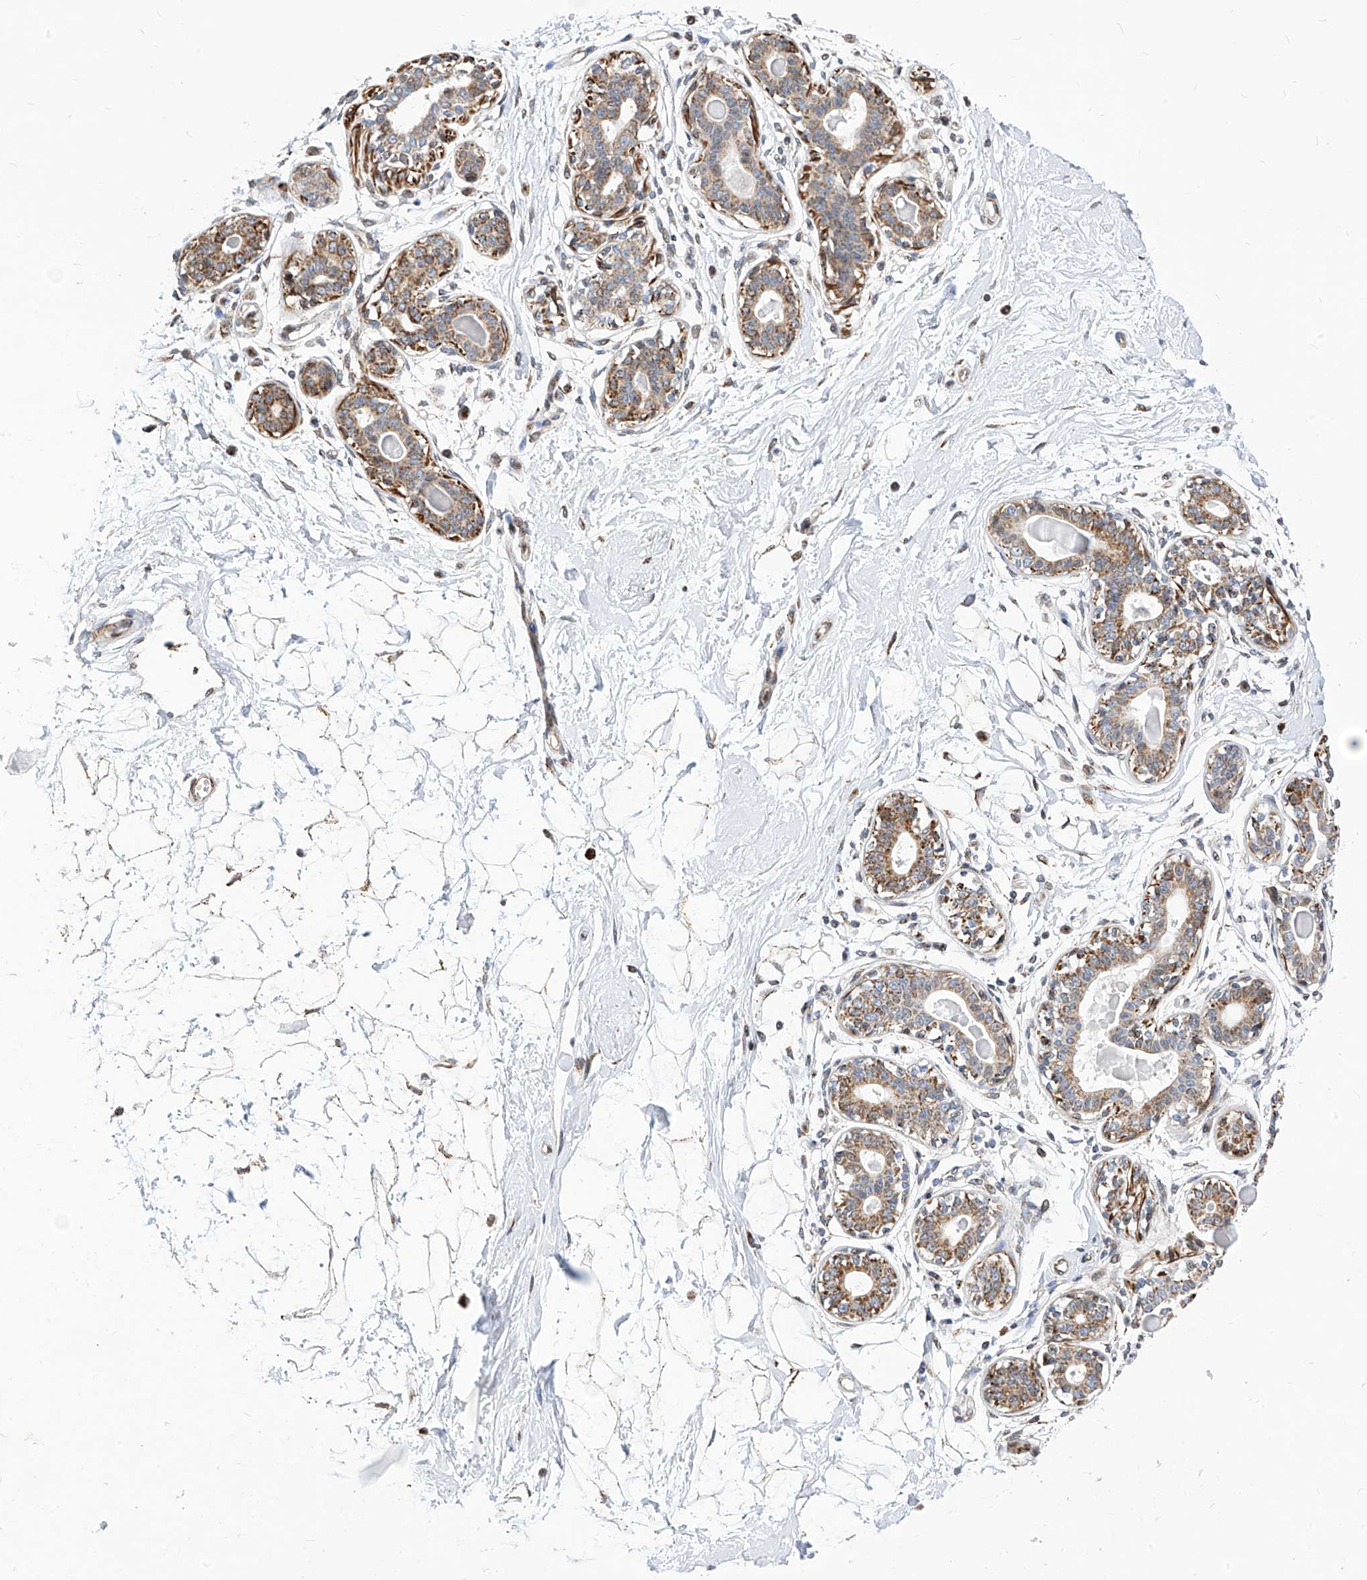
{"staining": {"intensity": "weak", "quantity": "25%-75%", "location": "cytoplasmic/membranous"}, "tissue": "breast", "cell_type": "Adipocytes", "image_type": "normal", "snomed": [{"axis": "morphology", "description": "Normal tissue, NOS"}, {"axis": "topography", "description": "Breast"}], "caption": "Immunohistochemistry (IHC) staining of unremarkable breast, which exhibits low levels of weak cytoplasmic/membranous staining in approximately 25%-75% of adipocytes indicating weak cytoplasmic/membranous protein positivity. The staining was performed using DAB (brown) for protein detection and nuclei were counterstained in hematoxylin (blue).", "gene": "TTLL8", "patient": {"sex": "female", "age": 45}}